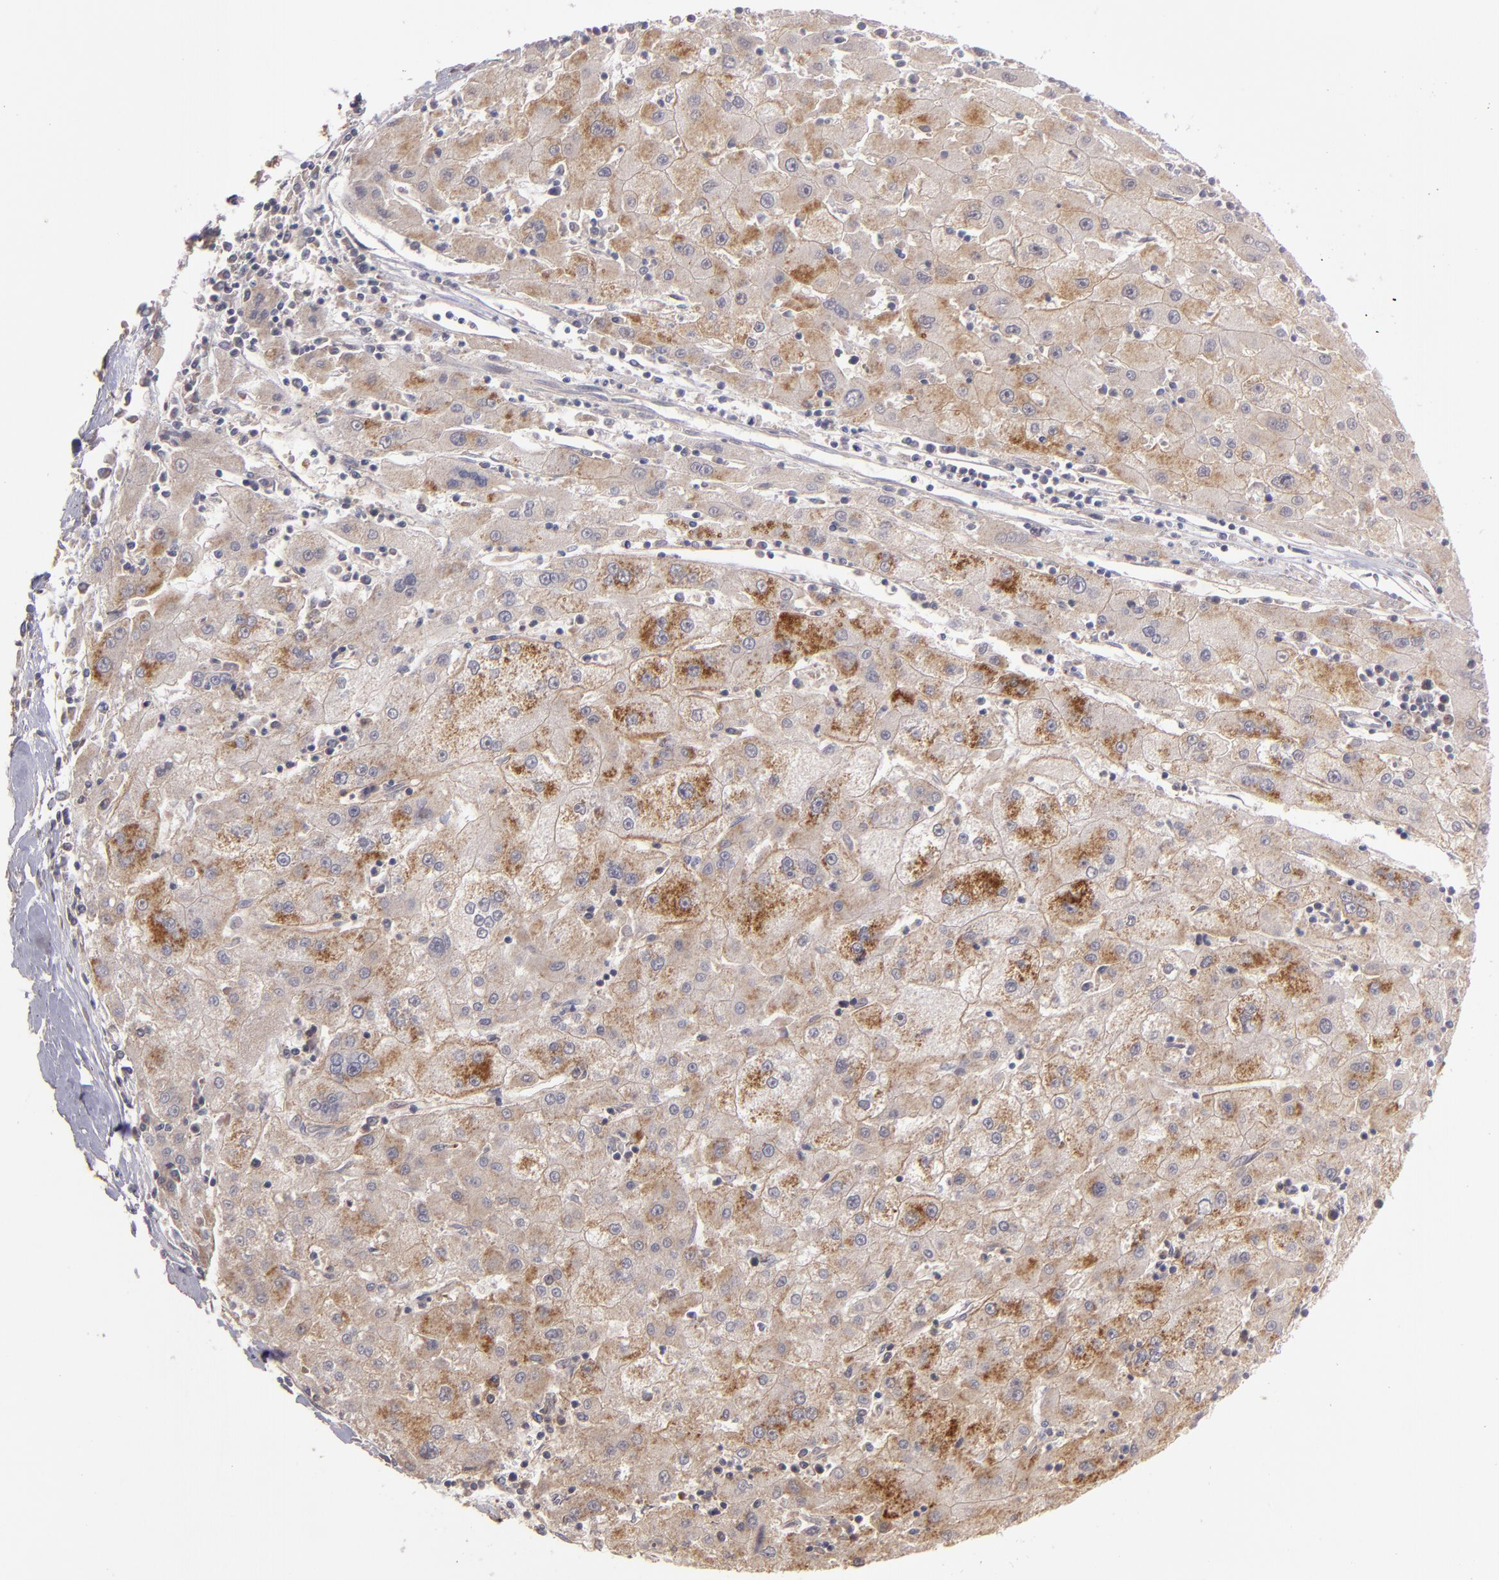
{"staining": {"intensity": "moderate", "quantity": "25%-75%", "location": "cytoplasmic/membranous"}, "tissue": "liver cancer", "cell_type": "Tumor cells", "image_type": "cancer", "snomed": [{"axis": "morphology", "description": "Carcinoma, Hepatocellular, NOS"}, {"axis": "topography", "description": "Liver"}], "caption": "An immunohistochemistry photomicrograph of neoplastic tissue is shown. Protein staining in brown labels moderate cytoplasmic/membranous positivity in liver cancer (hepatocellular carcinoma) within tumor cells. The staining is performed using DAB (3,3'-diaminobenzidine) brown chromogen to label protein expression. The nuclei are counter-stained blue using hematoxylin.", "gene": "ZFYVE1", "patient": {"sex": "male", "age": 72}}